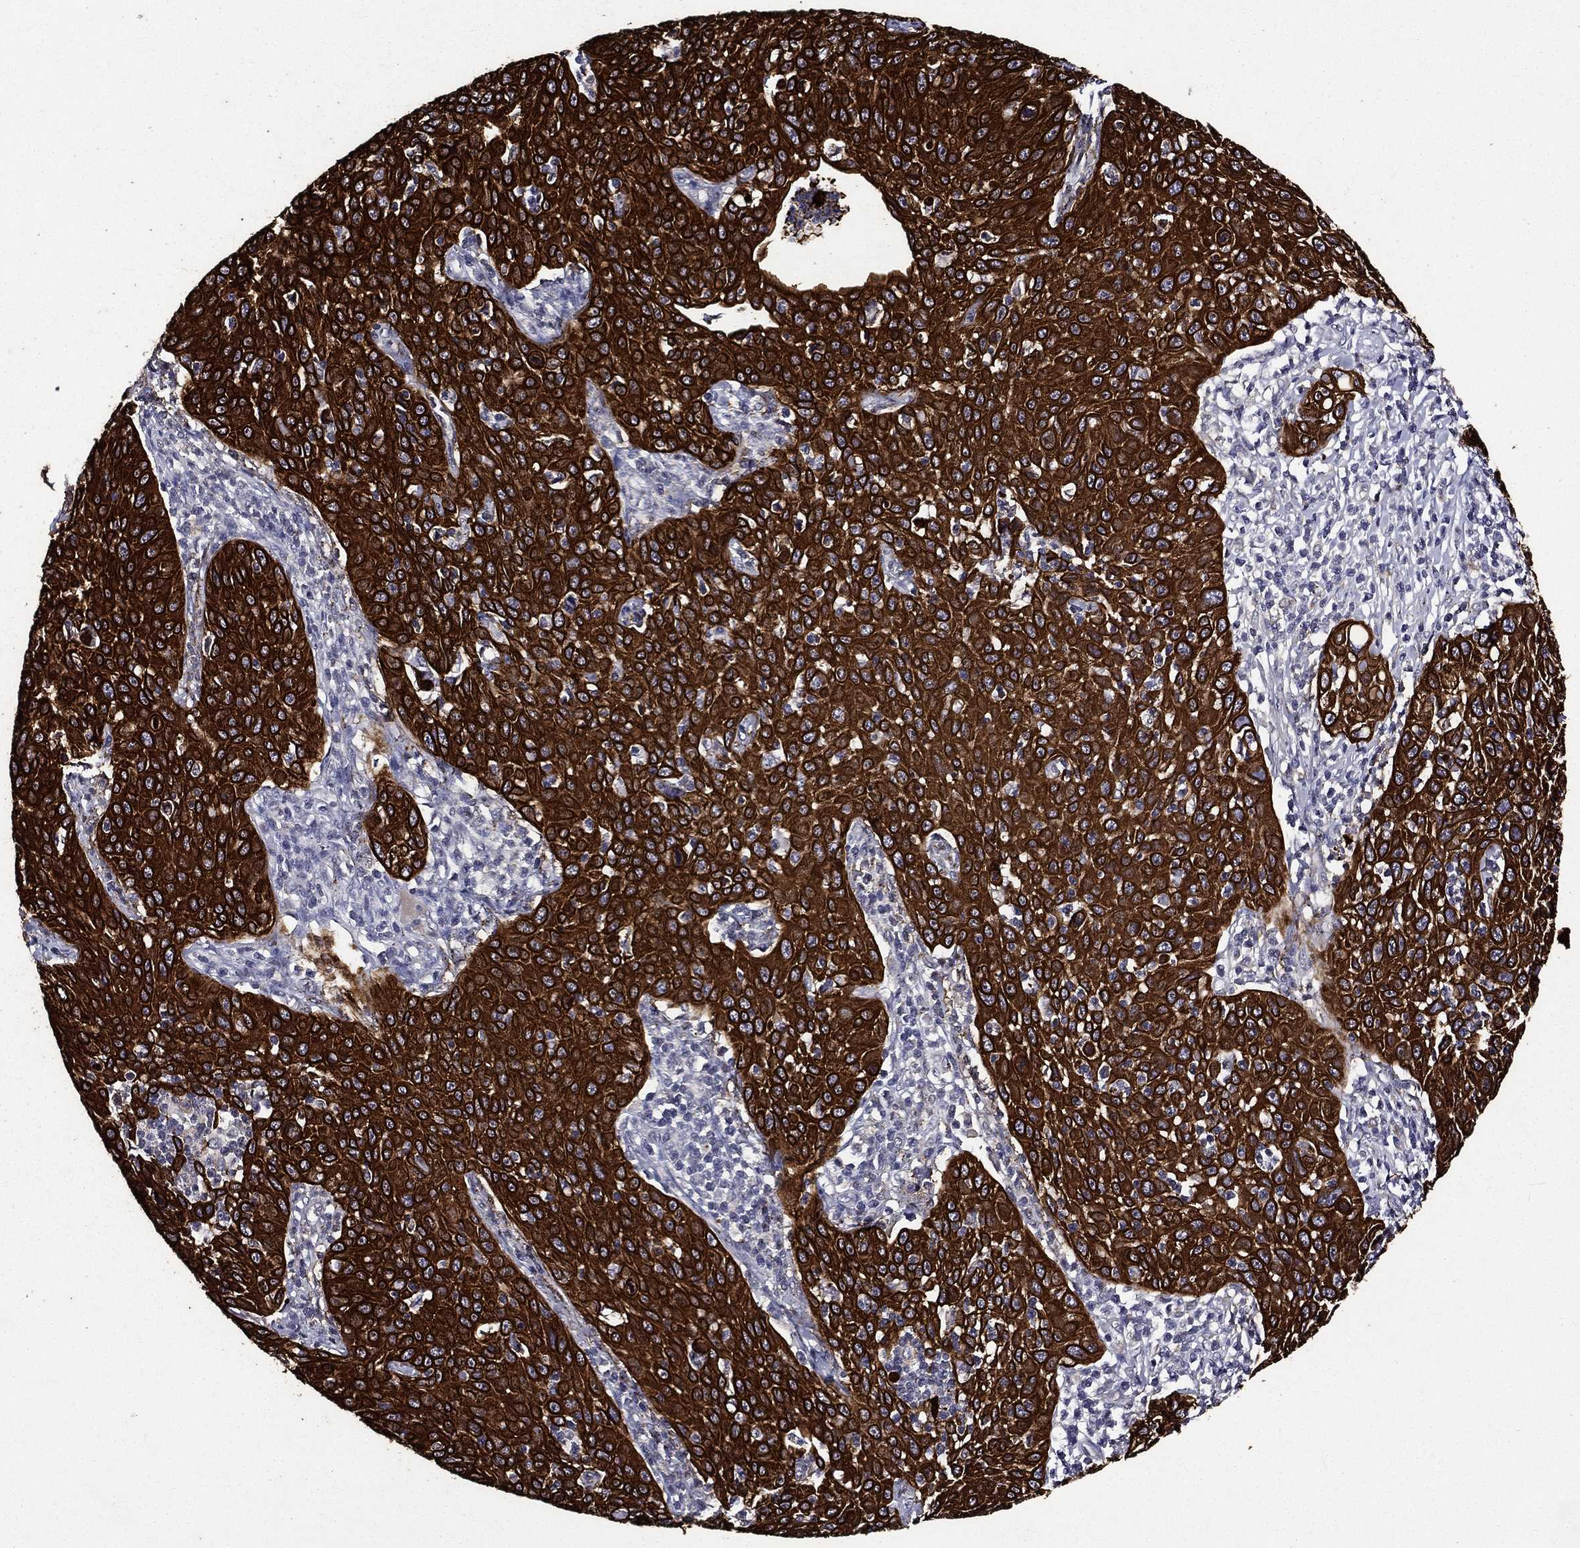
{"staining": {"intensity": "strong", "quantity": ">75%", "location": "cytoplasmic/membranous"}, "tissue": "cervical cancer", "cell_type": "Tumor cells", "image_type": "cancer", "snomed": [{"axis": "morphology", "description": "Squamous cell carcinoma, NOS"}, {"axis": "topography", "description": "Cervix"}], "caption": "Cervical cancer (squamous cell carcinoma) stained with a brown dye displays strong cytoplasmic/membranous positive expression in about >75% of tumor cells.", "gene": "KRT7", "patient": {"sex": "female", "age": 26}}